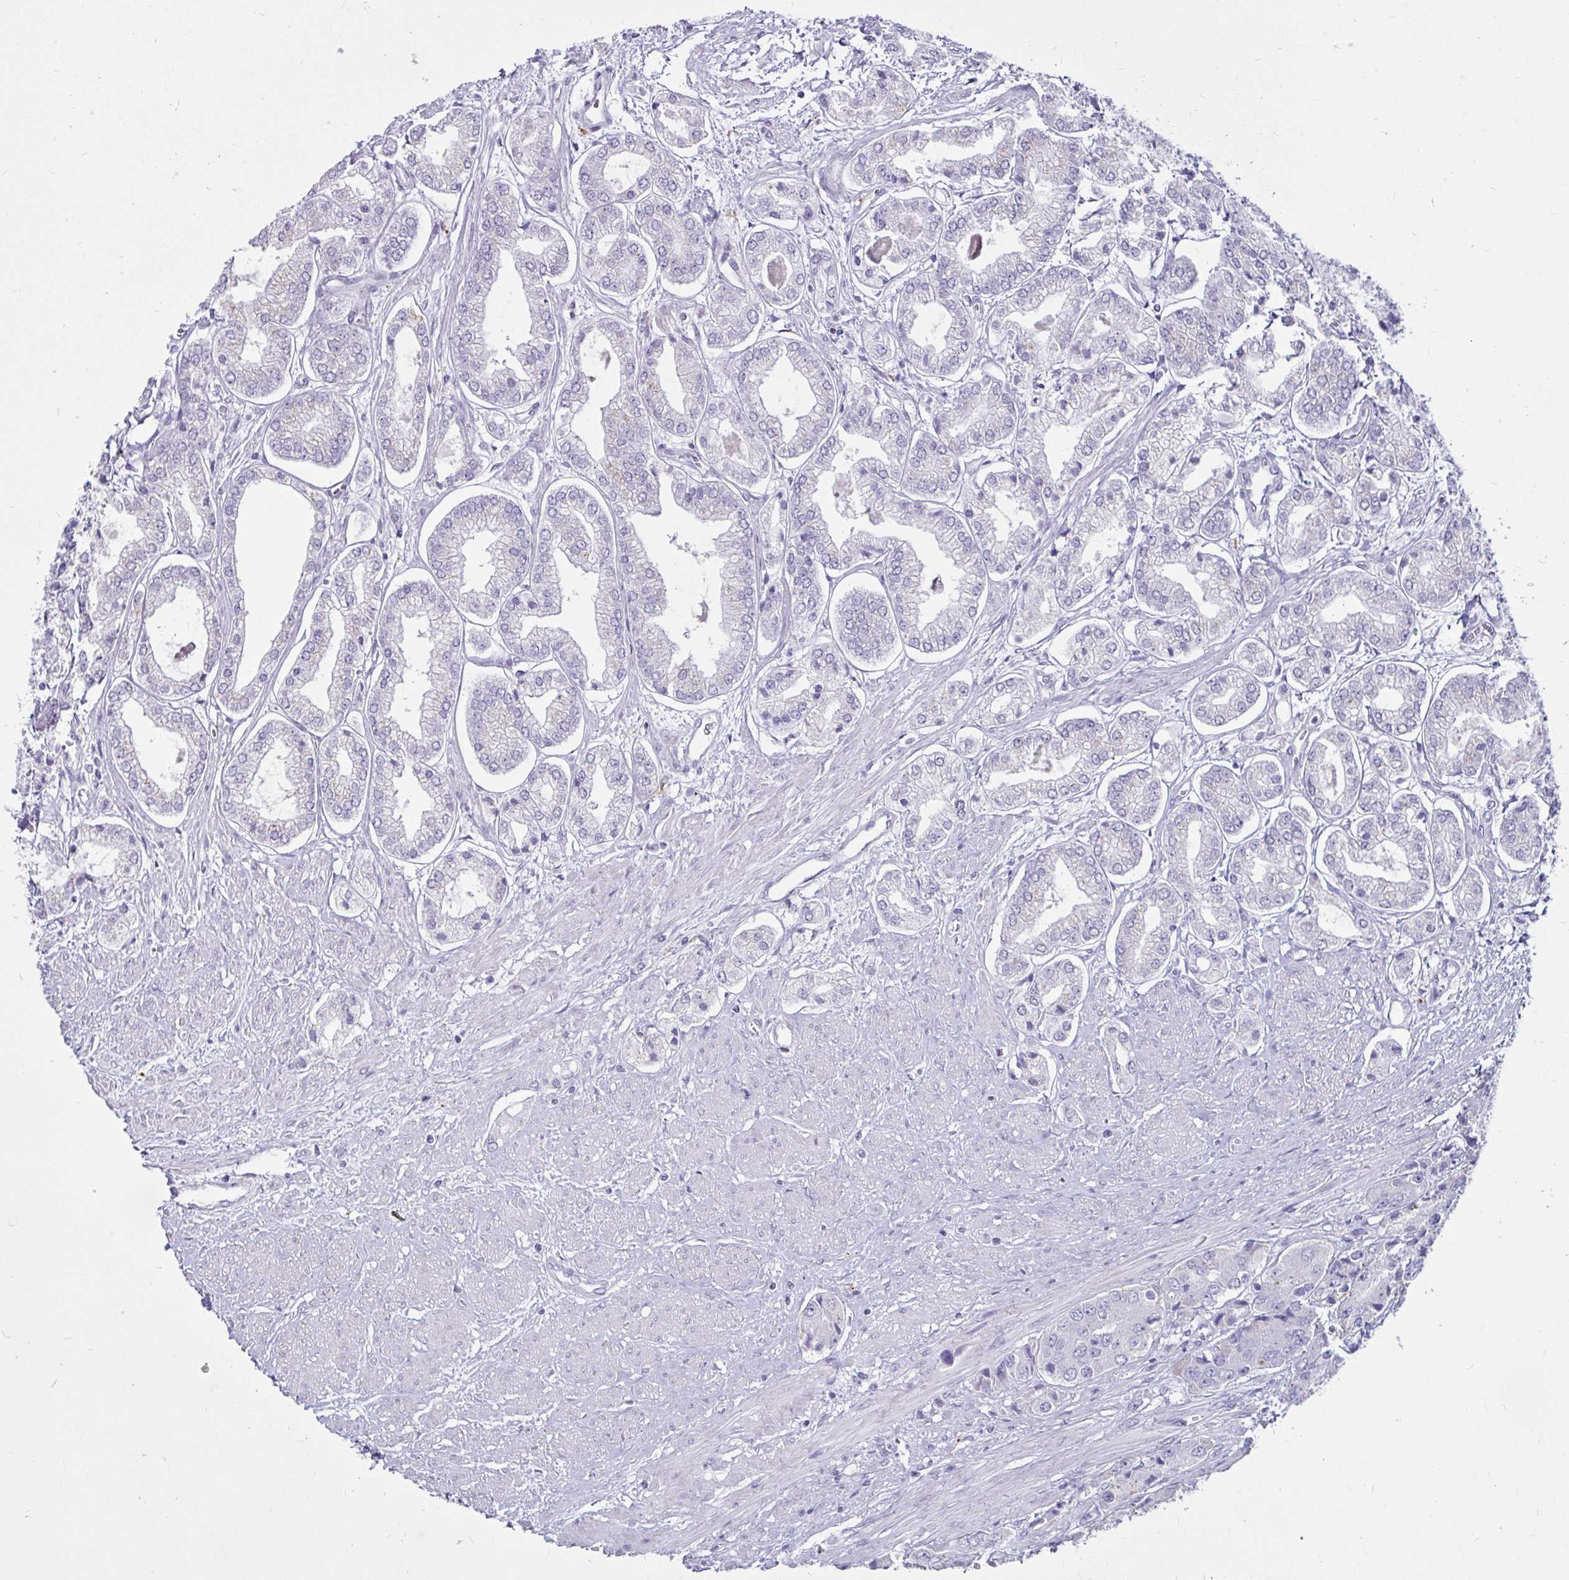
{"staining": {"intensity": "negative", "quantity": "none", "location": "none"}, "tissue": "prostate cancer", "cell_type": "Tumor cells", "image_type": "cancer", "snomed": [{"axis": "morphology", "description": "Adenocarcinoma, Low grade"}, {"axis": "topography", "description": "Prostate"}], "caption": "This is an immunohistochemistry (IHC) micrograph of prostate cancer. There is no staining in tumor cells.", "gene": "CTSZ", "patient": {"sex": "male", "age": 69}}